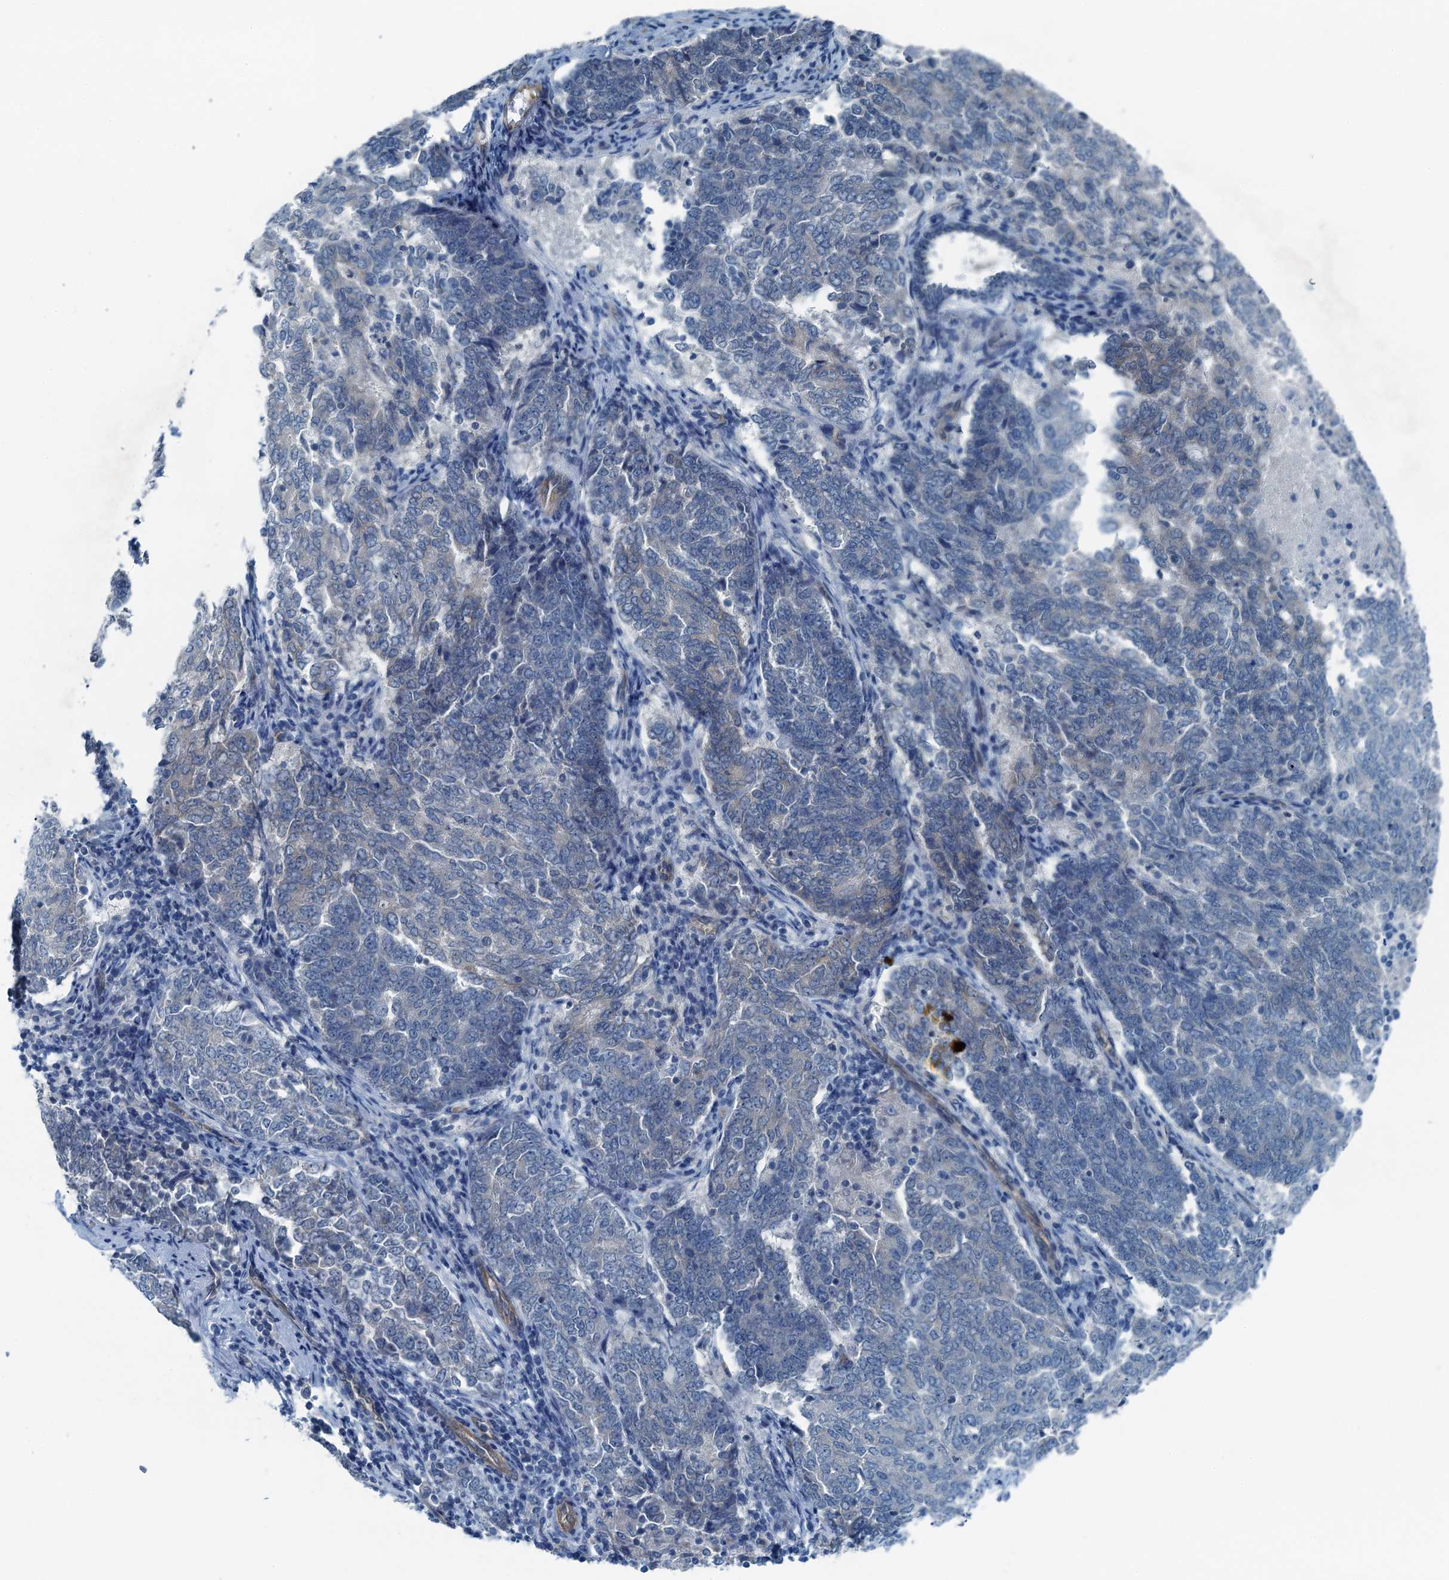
{"staining": {"intensity": "negative", "quantity": "none", "location": "none"}, "tissue": "endometrial cancer", "cell_type": "Tumor cells", "image_type": "cancer", "snomed": [{"axis": "morphology", "description": "Adenocarcinoma, NOS"}, {"axis": "topography", "description": "Endometrium"}], "caption": "Tumor cells show no significant protein expression in endometrial cancer.", "gene": "GFOD2", "patient": {"sex": "female", "age": 80}}